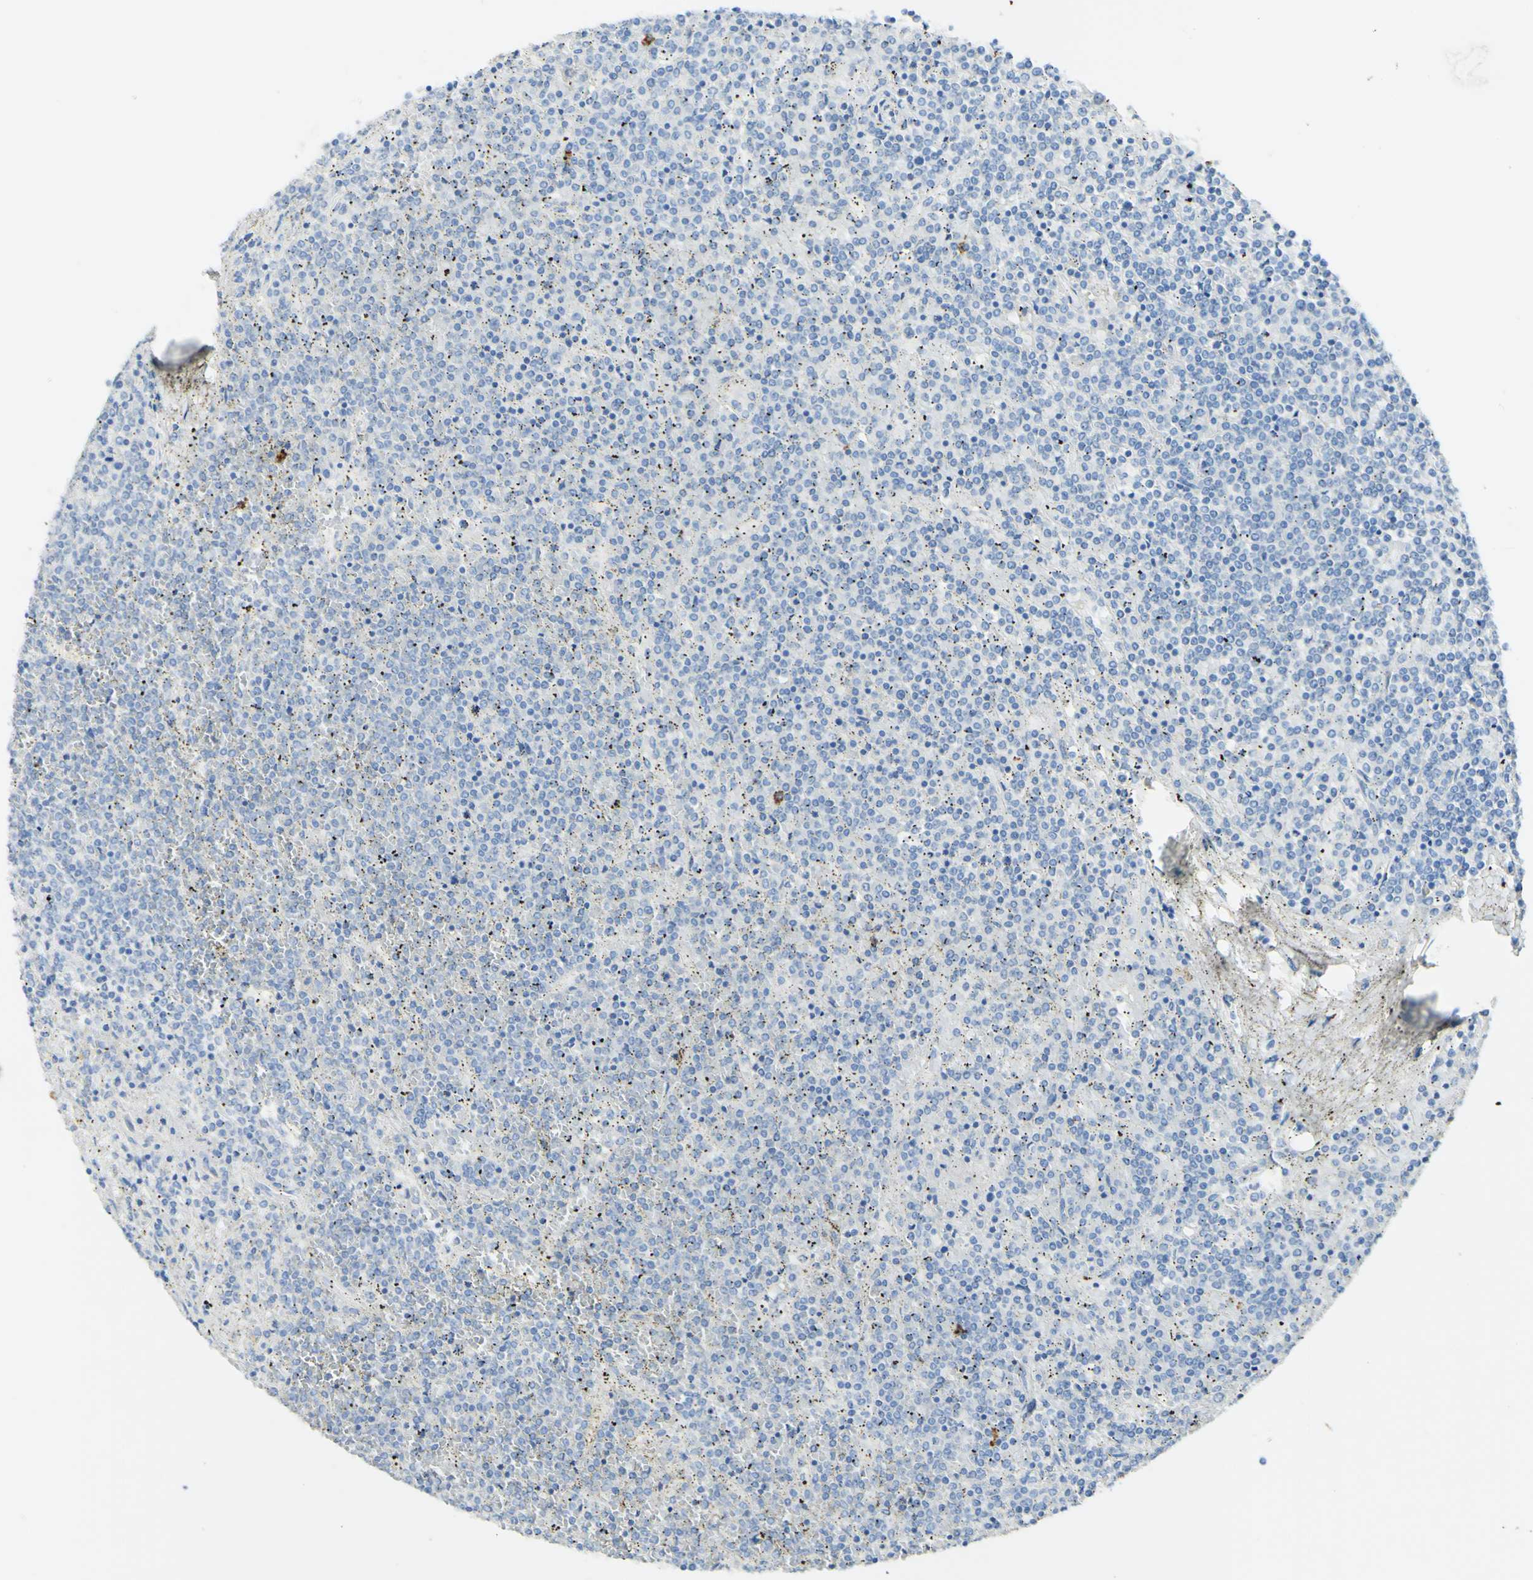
{"staining": {"intensity": "negative", "quantity": "none", "location": "none"}, "tissue": "lymphoma", "cell_type": "Tumor cells", "image_type": "cancer", "snomed": [{"axis": "morphology", "description": "Malignant lymphoma, non-Hodgkin's type, Low grade"}, {"axis": "topography", "description": "Spleen"}], "caption": "Immunohistochemistry (IHC) of human lymphoma reveals no staining in tumor cells.", "gene": "PIGR", "patient": {"sex": "female", "age": 19}}